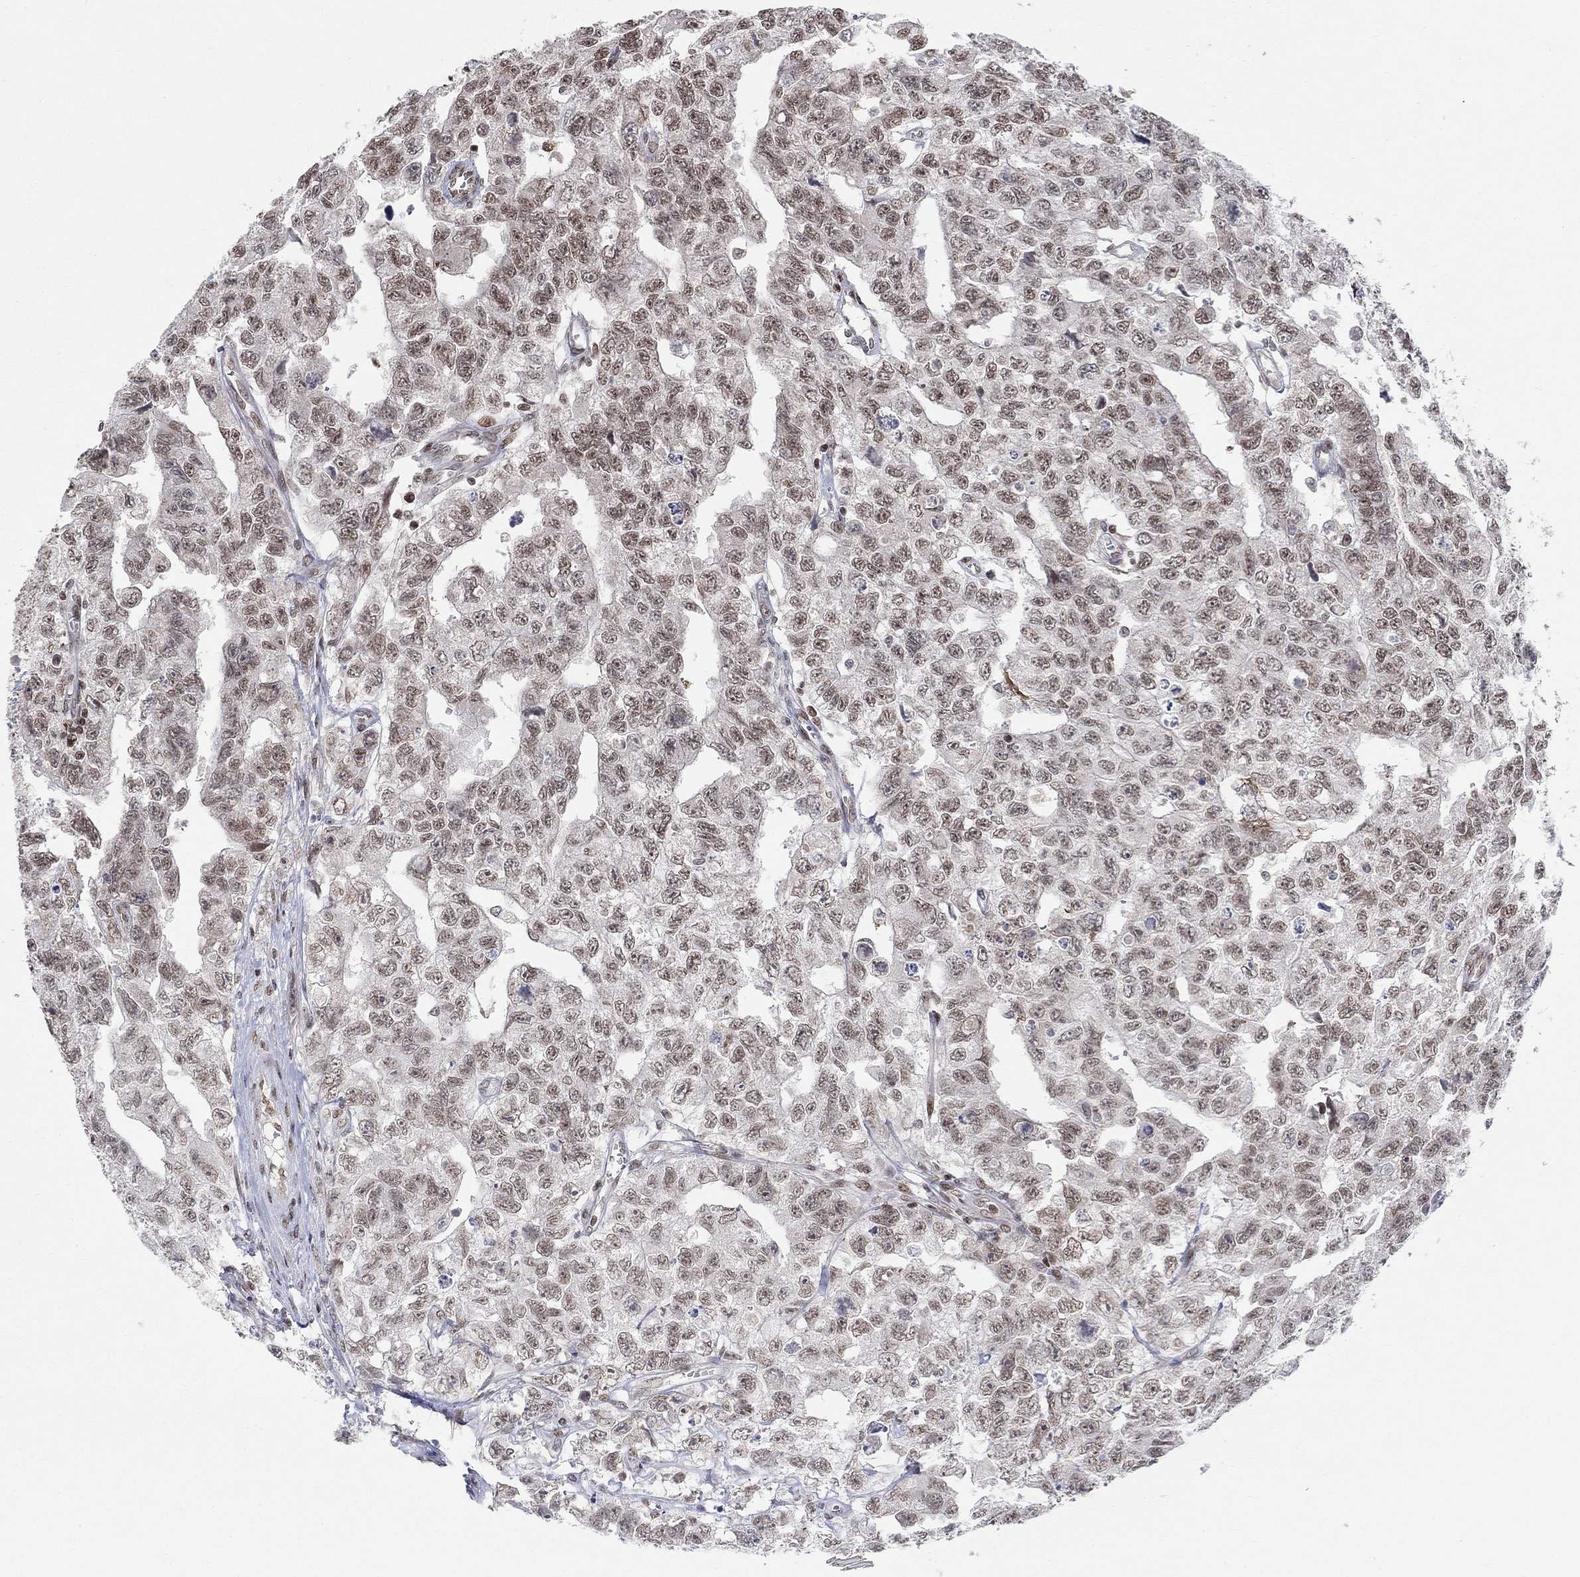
{"staining": {"intensity": "moderate", "quantity": "25%-75%", "location": "nuclear"}, "tissue": "testis cancer", "cell_type": "Tumor cells", "image_type": "cancer", "snomed": [{"axis": "morphology", "description": "Carcinoma, Embryonal, NOS"}, {"axis": "topography", "description": "Testis"}], "caption": "This photomicrograph reveals immunohistochemistry (IHC) staining of human embryonal carcinoma (testis), with medium moderate nuclear staining in approximately 25%-75% of tumor cells.", "gene": "KLF12", "patient": {"sex": "male", "age": 24}}